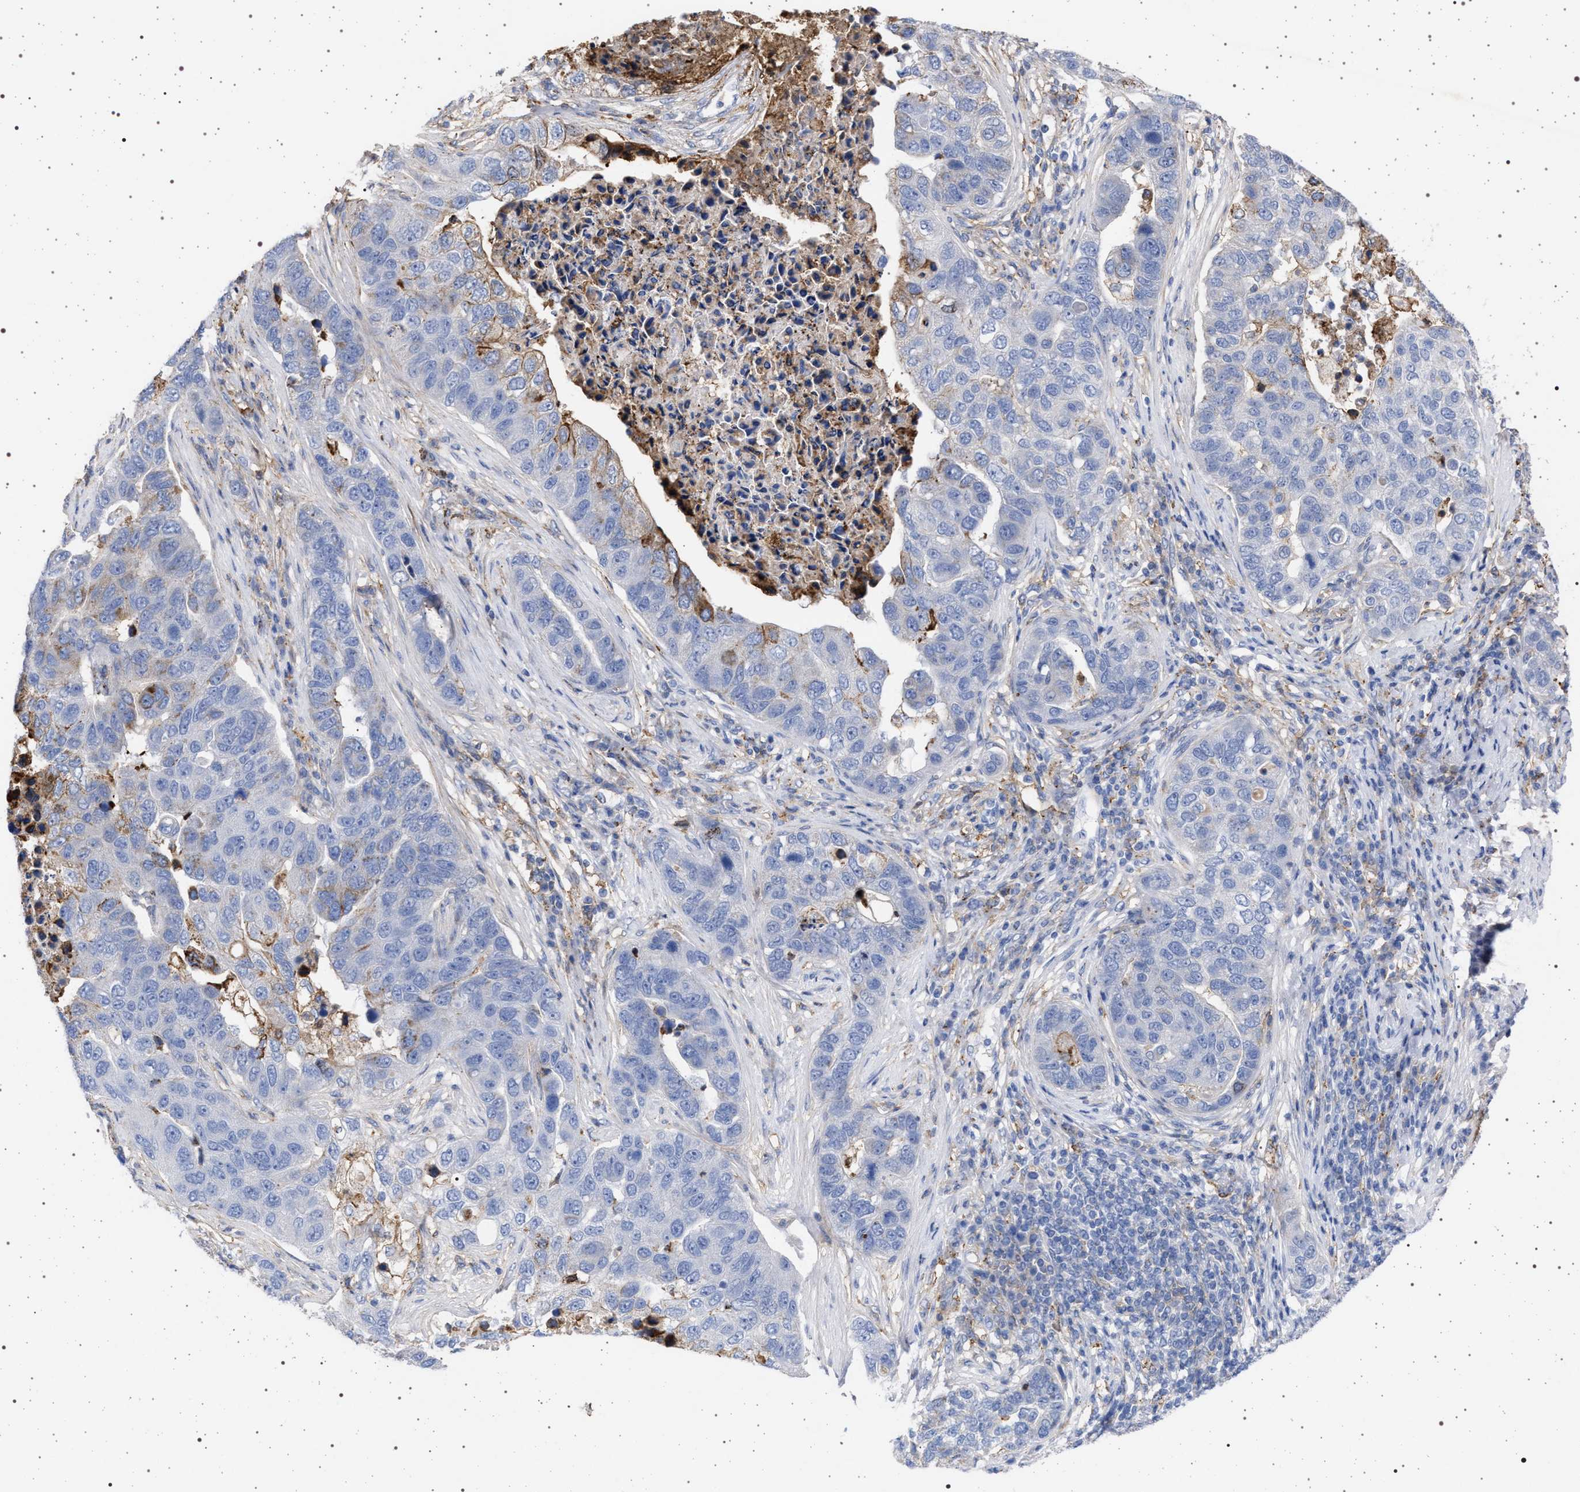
{"staining": {"intensity": "negative", "quantity": "none", "location": "none"}, "tissue": "pancreatic cancer", "cell_type": "Tumor cells", "image_type": "cancer", "snomed": [{"axis": "morphology", "description": "Adenocarcinoma, NOS"}, {"axis": "topography", "description": "Pancreas"}], "caption": "This is an immunohistochemistry (IHC) image of pancreatic adenocarcinoma. There is no staining in tumor cells.", "gene": "PLG", "patient": {"sex": "female", "age": 61}}